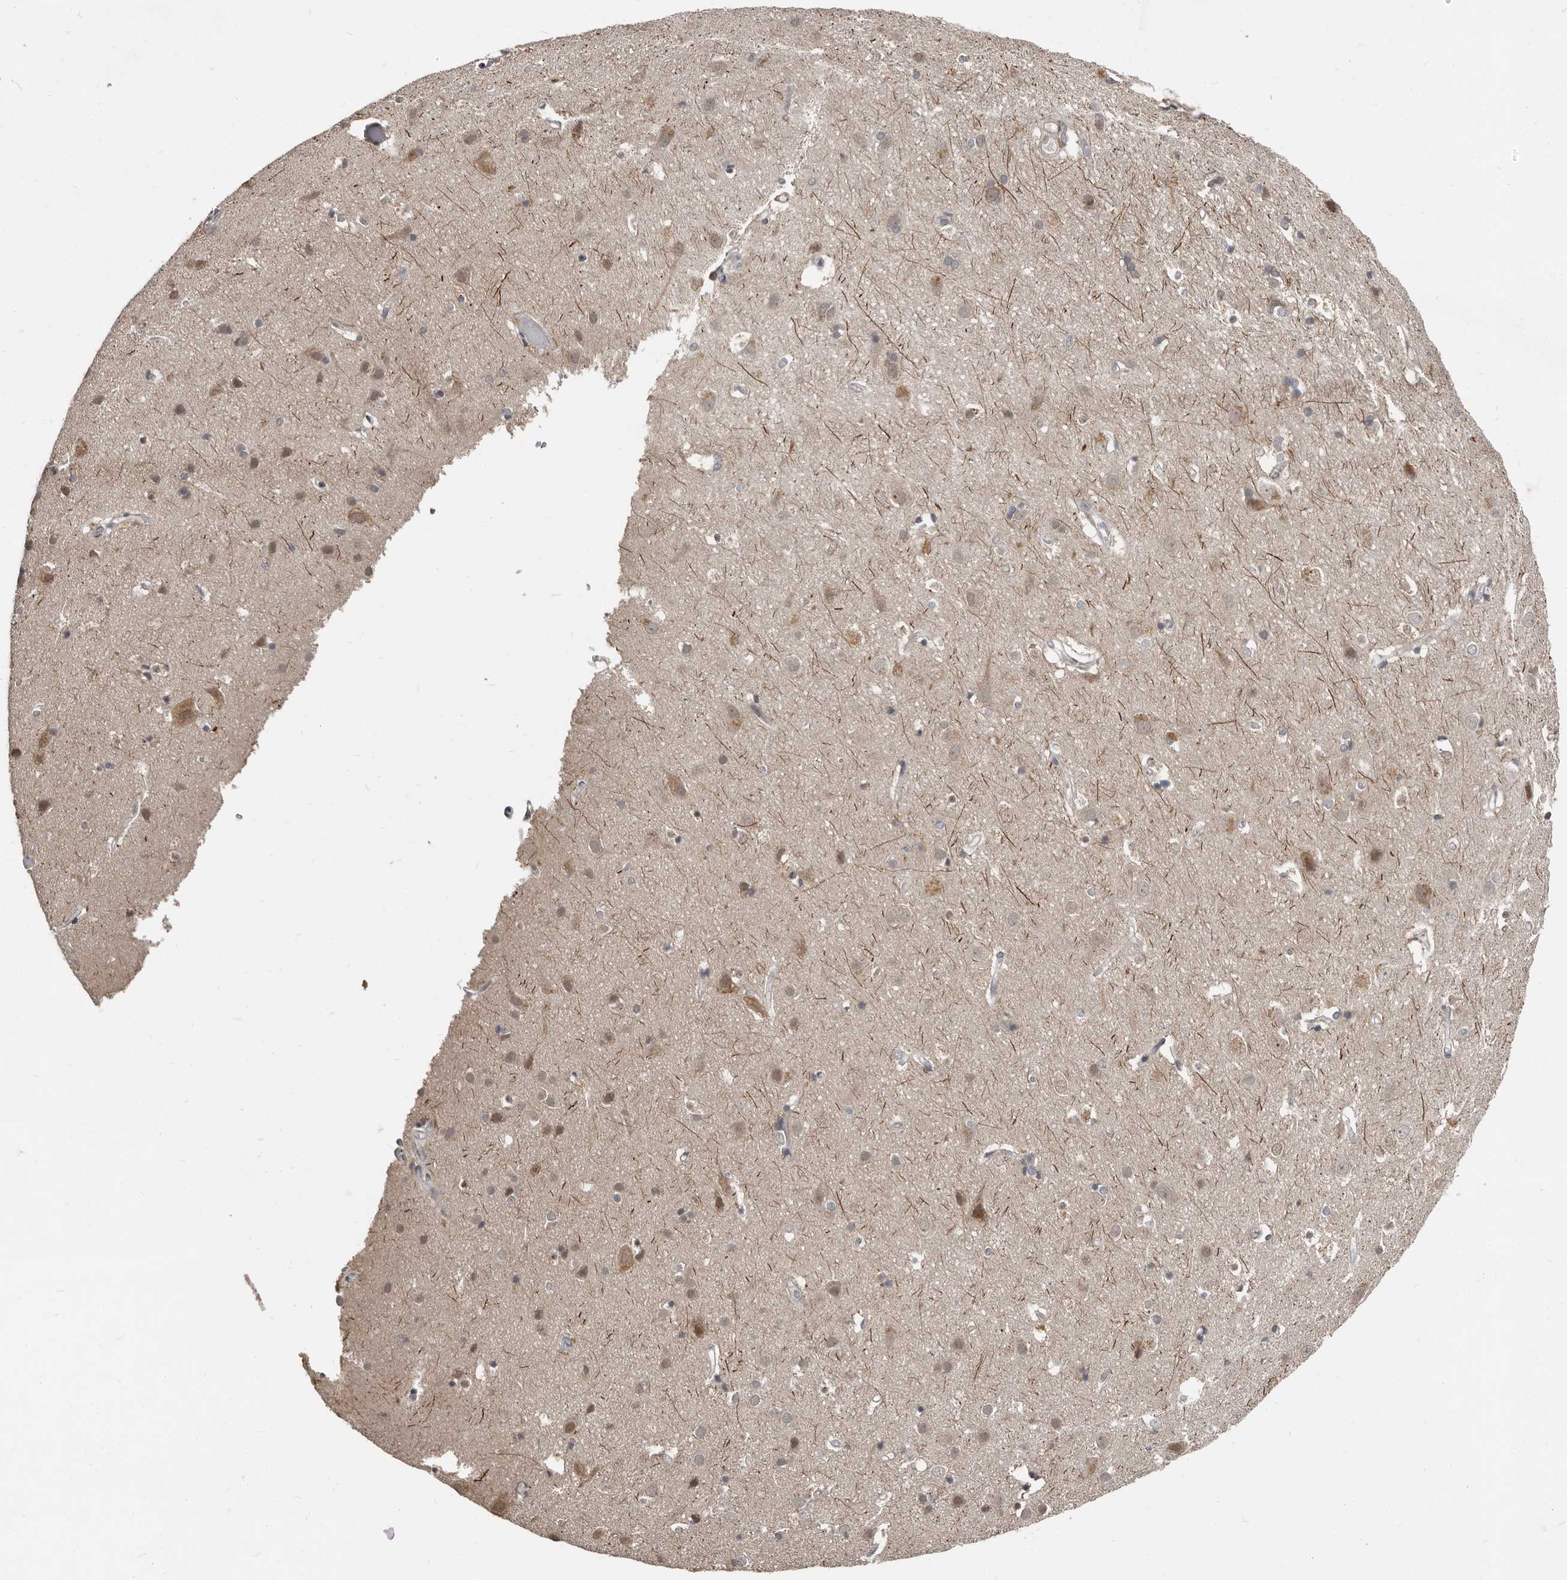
{"staining": {"intensity": "negative", "quantity": "none", "location": "none"}, "tissue": "cerebral cortex", "cell_type": "Endothelial cells", "image_type": "normal", "snomed": [{"axis": "morphology", "description": "Normal tissue, NOS"}, {"axis": "topography", "description": "Cerebral cortex"}], "caption": "High power microscopy photomicrograph of an immunohistochemistry (IHC) micrograph of benign cerebral cortex, revealing no significant expression in endothelial cells.", "gene": "APOL6", "patient": {"sex": "male", "age": 54}}